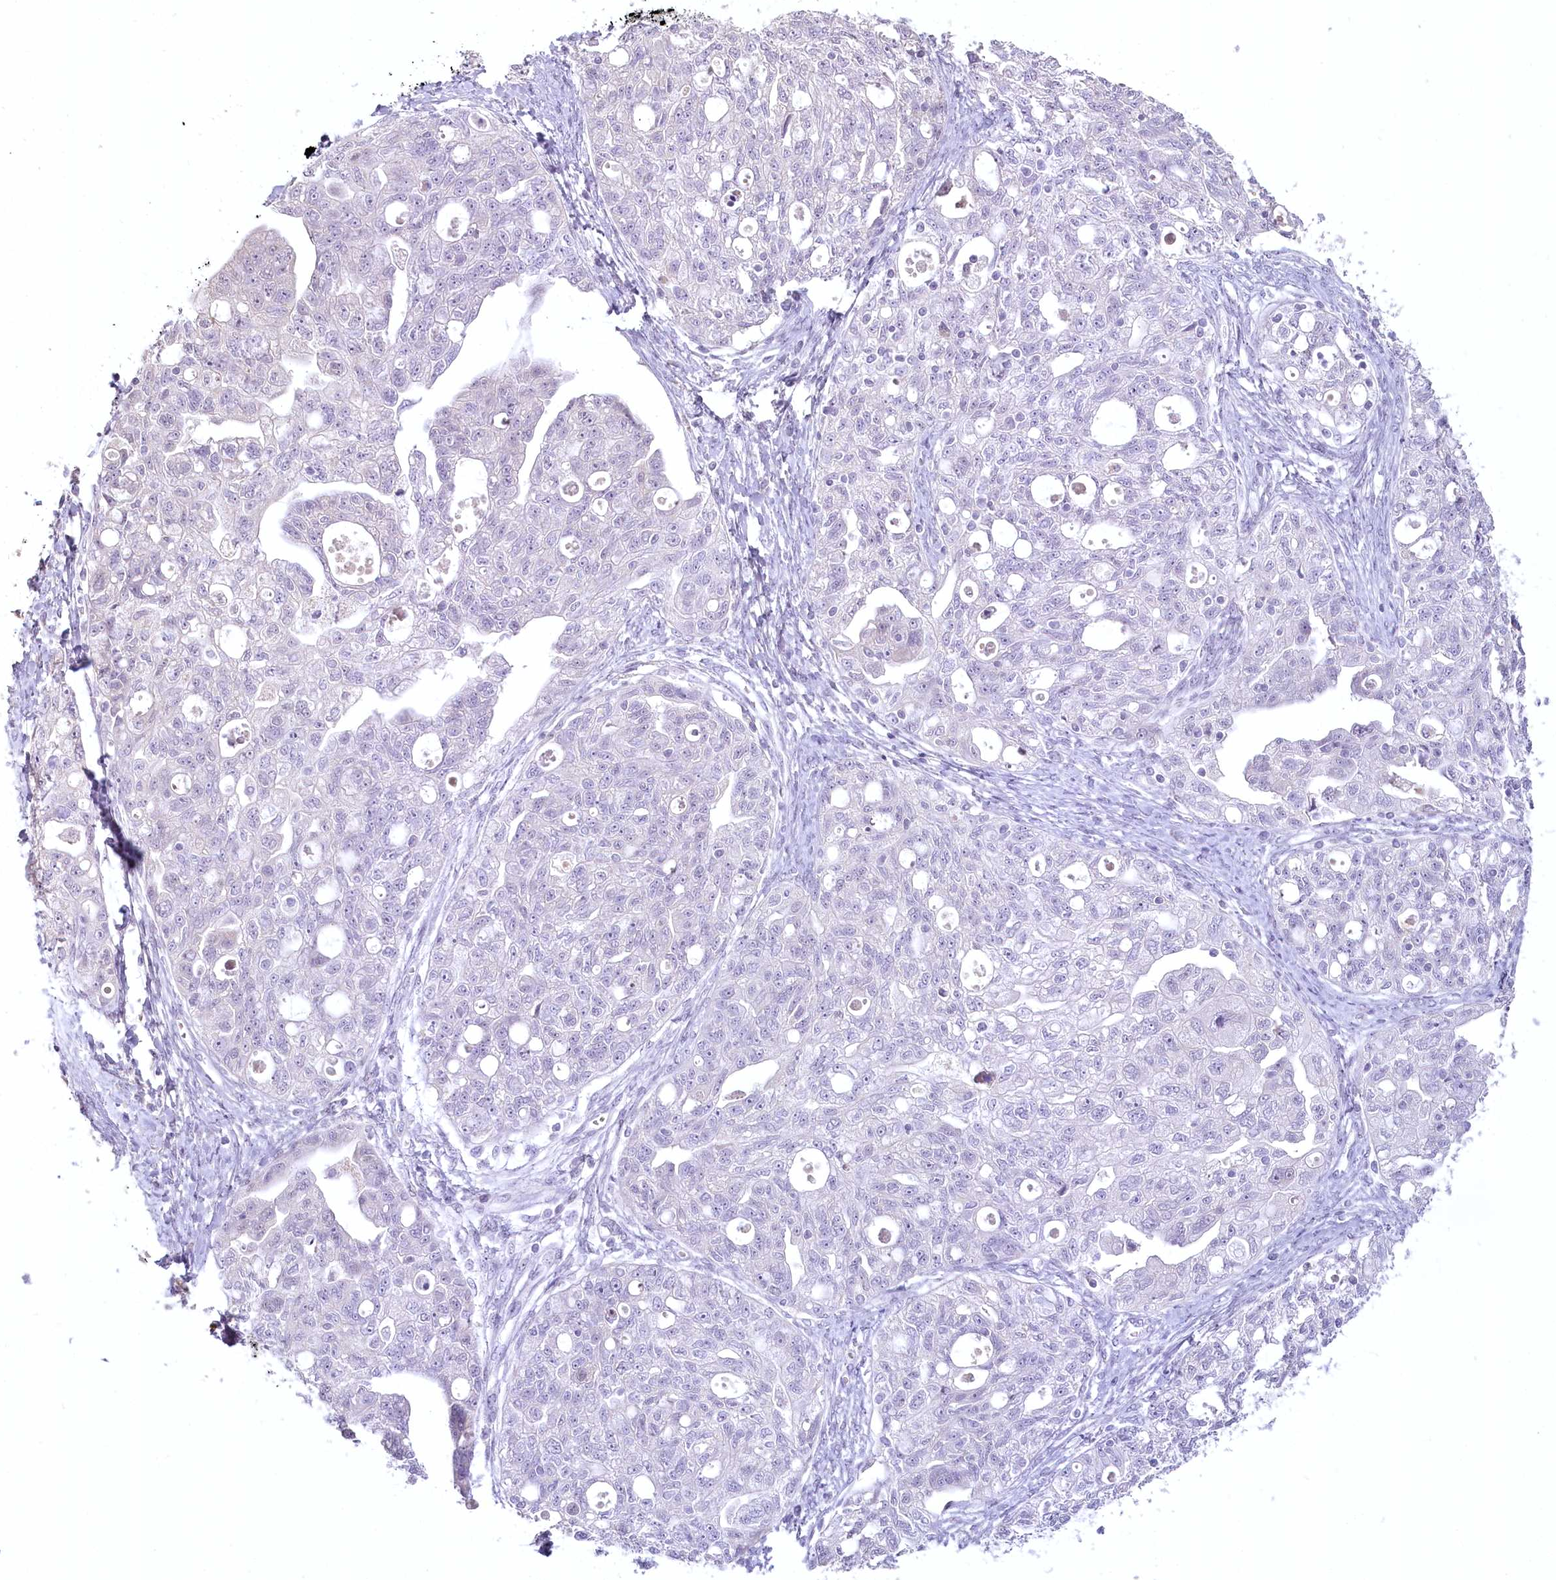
{"staining": {"intensity": "negative", "quantity": "none", "location": "none"}, "tissue": "ovarian cancer", "cell_type": "Tumor cells", "image_type": "cancer", "snomed": [{"axis": "morphology", "description": "Carcinoma, NOS"}, {"axis": "morphology", "description": "Cystadenocarcinoma, serous, NOS"}, {"axis": "topography", "description": "Ovary"}], "caption": "DAB (3,3'-diaminobenzidine) immunohistochemical staining of human carcinoma (ovarian) exhibits no significant staining in tumor cells. (DAB (3,3'-diaminobenzidine) immunohistochemistry visualized using brightfield microscopy, high magnification).", "gene": "USP11", "patient": {"sex": "female", "age": 69}}